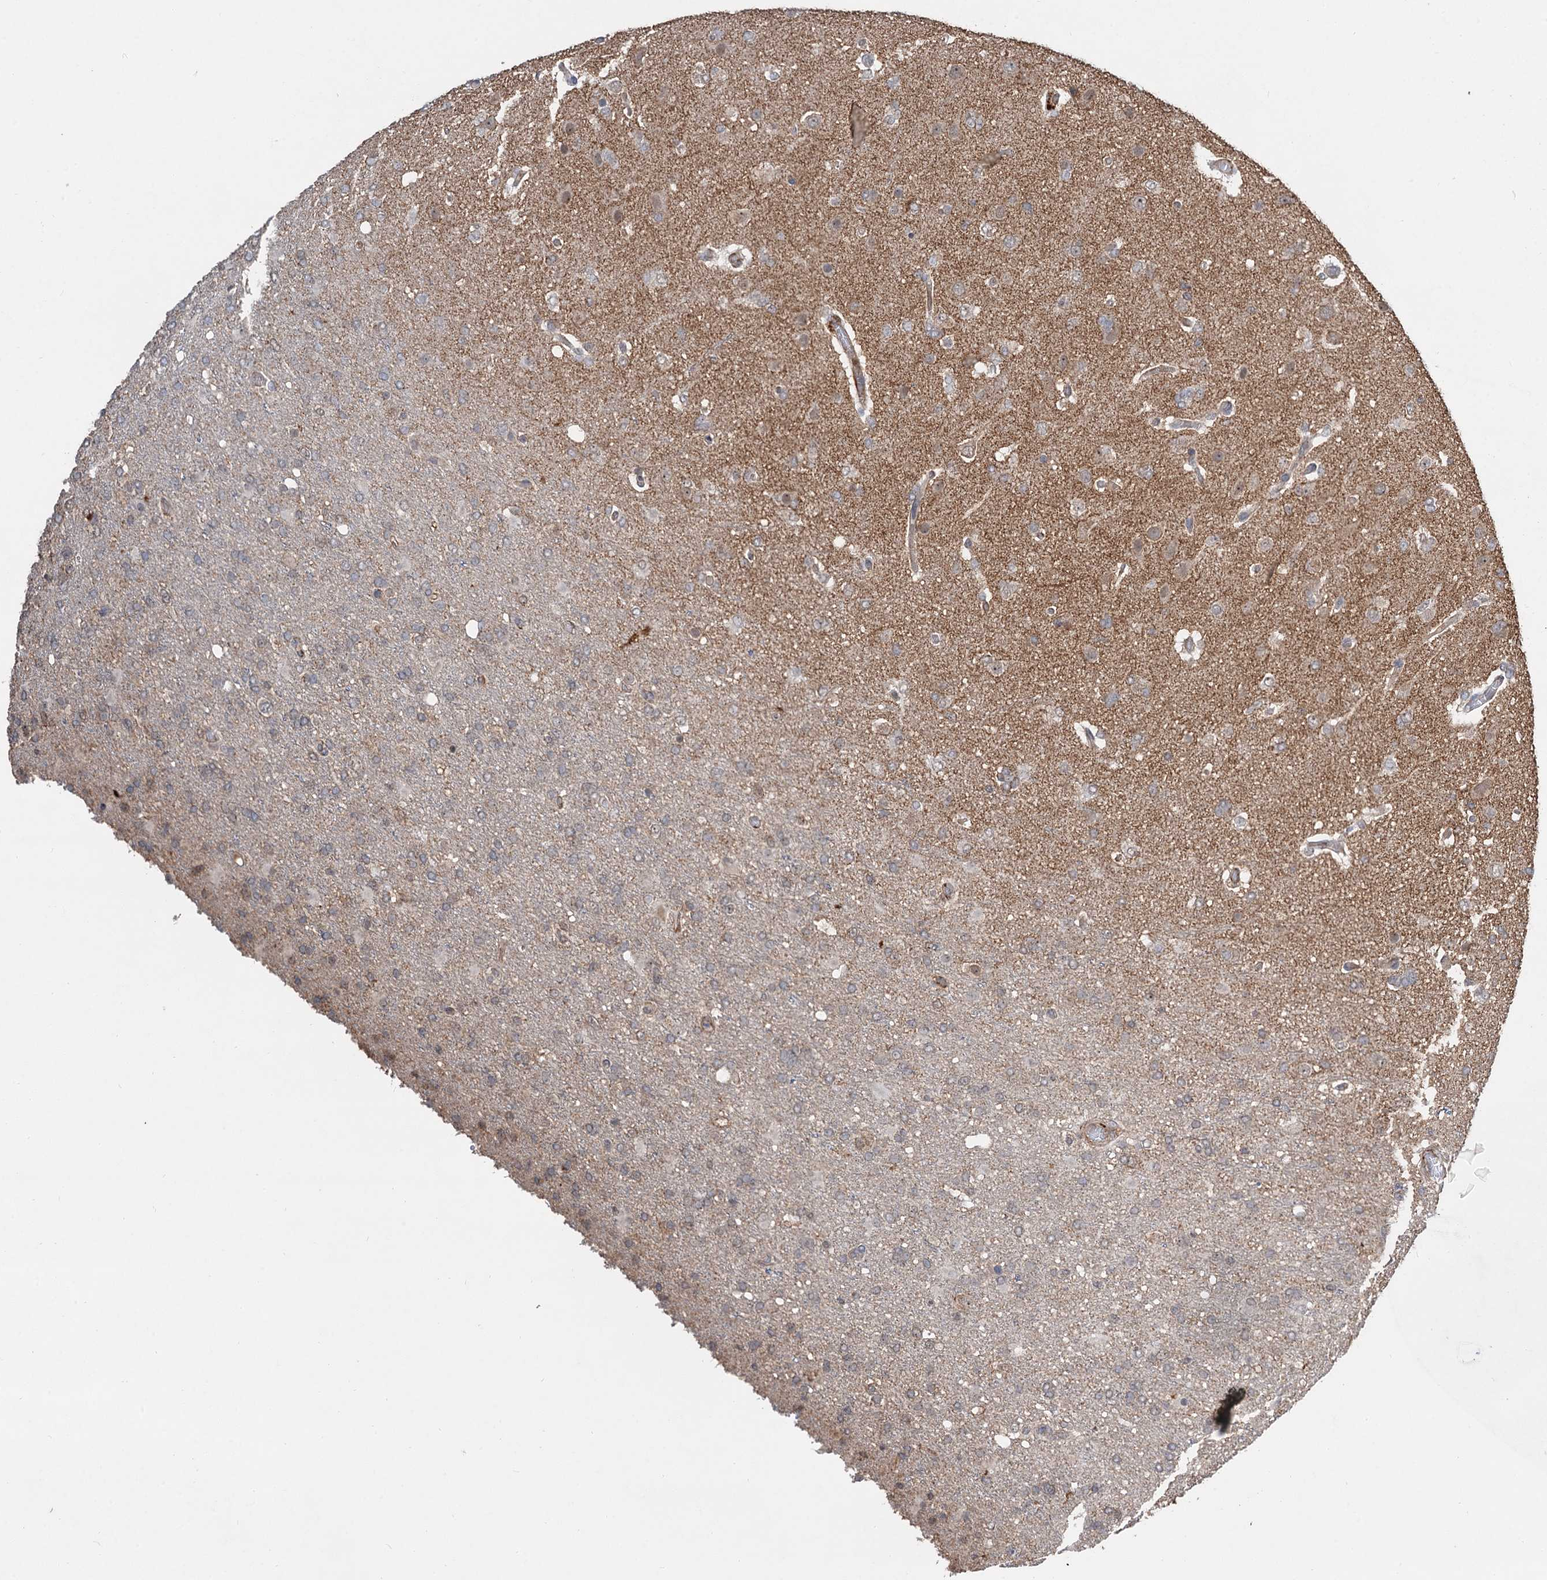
{"staining": {"intensity": "negative", "quantity": "none", "location": "none"}, "tissue": "glioma", "cell_type": "Tumor cells", "image_type": "cancer", "snomed": [{"axis": "morphology", "description": "Glioma, malignant, High grade"}, {"axis": "topography", "description": "Brain"}], "caption": "A micrograph of glioma stained for a protein displays no brown staining in tumor cells. (Brightfield microscopy of DAB (3,3'-diaminobenzidine) immunohistochemistry (IHC) at high magnification).", "gene": "TMA16", "patient": {"sex": "female", "age": 74}}